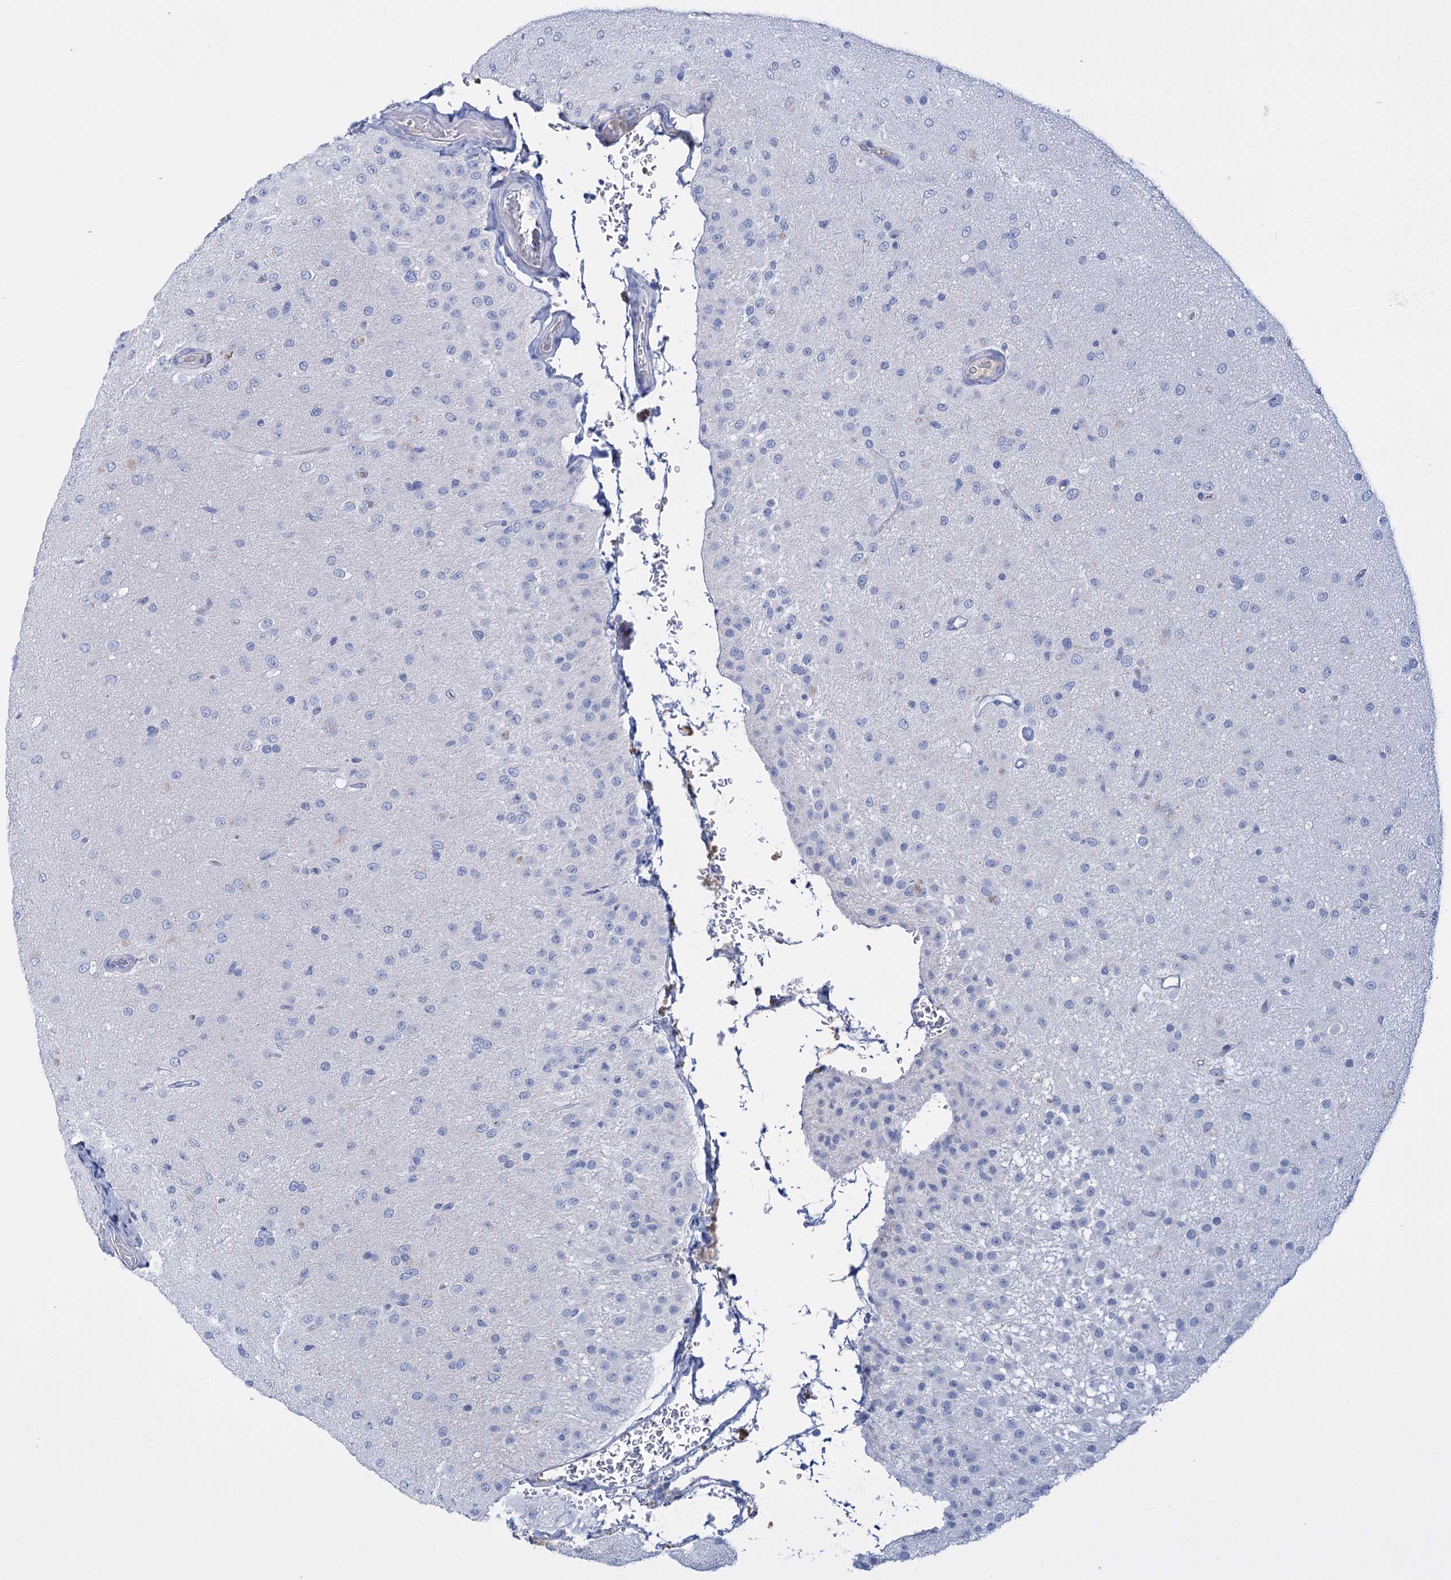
{"staining": {"intensity": "negative", "quantity": "none", "location": "none"}, "tissue": "glioma", "cell_type": "Tumor cells", "image_type": "cancer", "snomed": [{"axis": "morphology", "description": "Glioma, malignant, Low grade"}, {"axis": "topography", "description": "Brain"}], "caption": "A high-resolution photomicrograph shows immunohistochemistry staining of glioma, which exhibits no significant staining in tumor cells.", "gene": "FBXW12", "patient": {"sex": "male", "age": 65}}